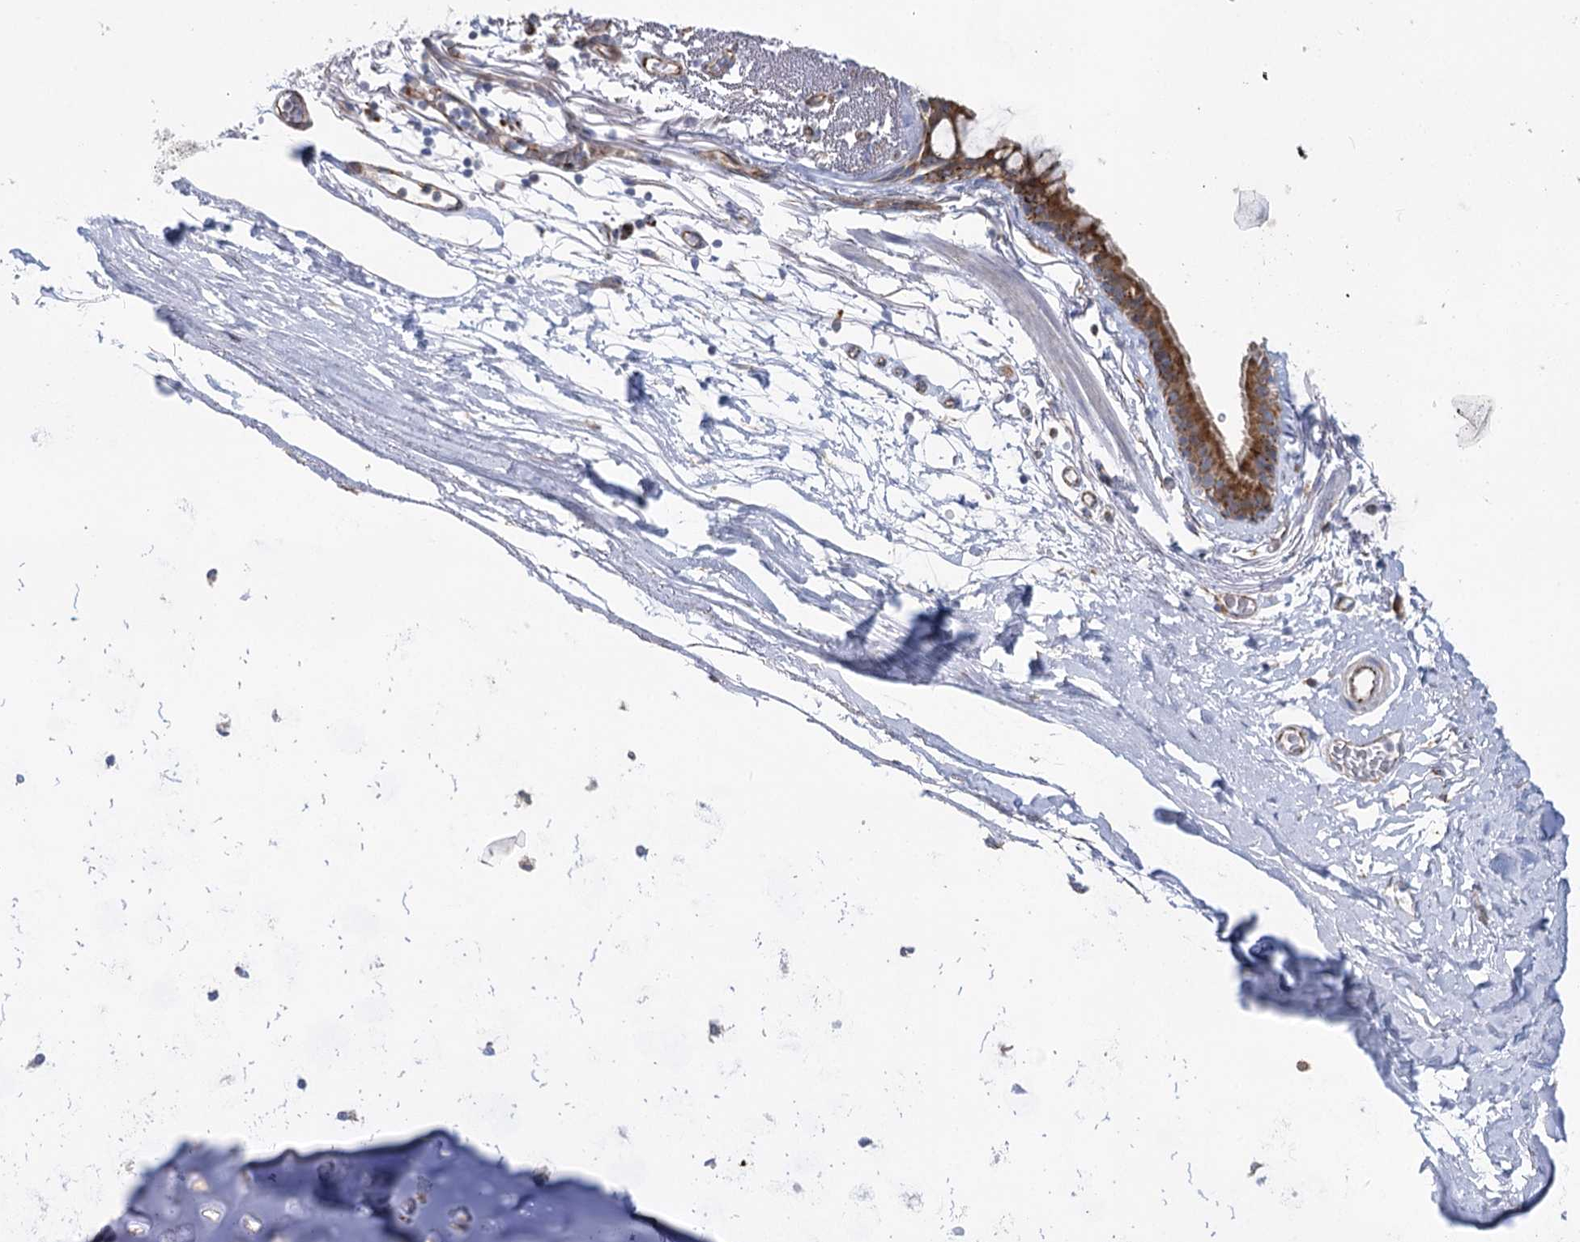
{"staining": {"intensity": "negative", "quantity": "none", "location": "none"}, "tissue": "adipose tissue", "cell_type": "Adipocytes", "image_type": "normal", "snomed": [{"axis": "morphology", "description": "Normal tissue, NOS"}, {"axis": "topography", "description": "Lymph node"}, {"axis": "topography", "description": "Bronchus"}], "caption": "DAB immunohistochemical staining of normal adipose tissue shows no significant expression in adipocytes.", "gene": "DHTKD1", "patient": {"sex": "male", "age": 63}}